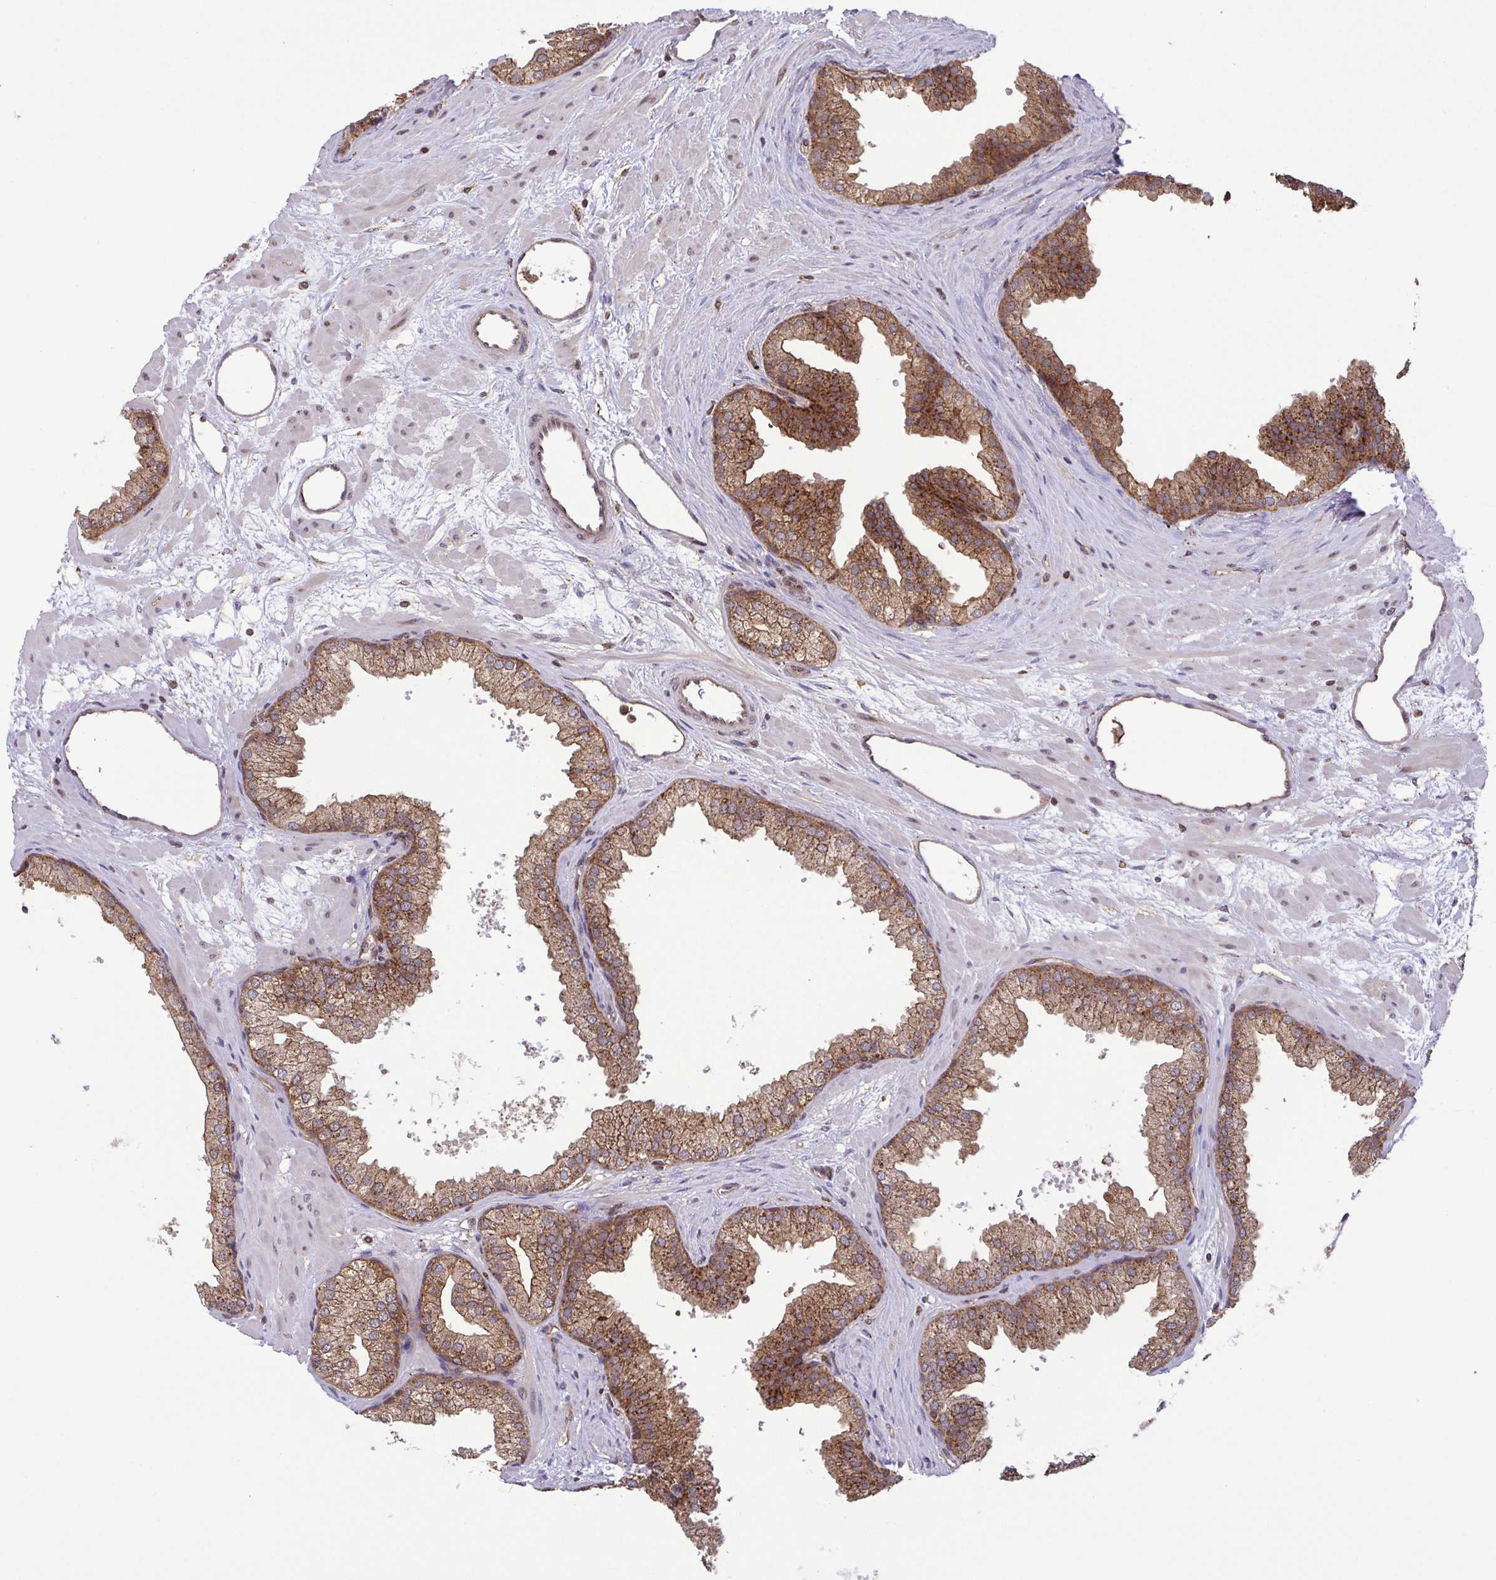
{"staining": {"intensity": "moderate", "quantity": ">75%", "location": "cytoplasmic/membranous"}, "tissue": "prostate", "cell_type": "Glandular cells", "image_type": "normal", "snomed": [{"axis": "morphology", "description": "Normal tissue, NOS"}, {"axis": "topography", "description": "Prostate"}], "caption": "Prostate stained for a protein (brown) displays moderate cytoplasmic/membranous positive positivity in about >75% of glandular cells.", "gene": "CHMP1B", "patient": {"sex": "male", "age": 37}}